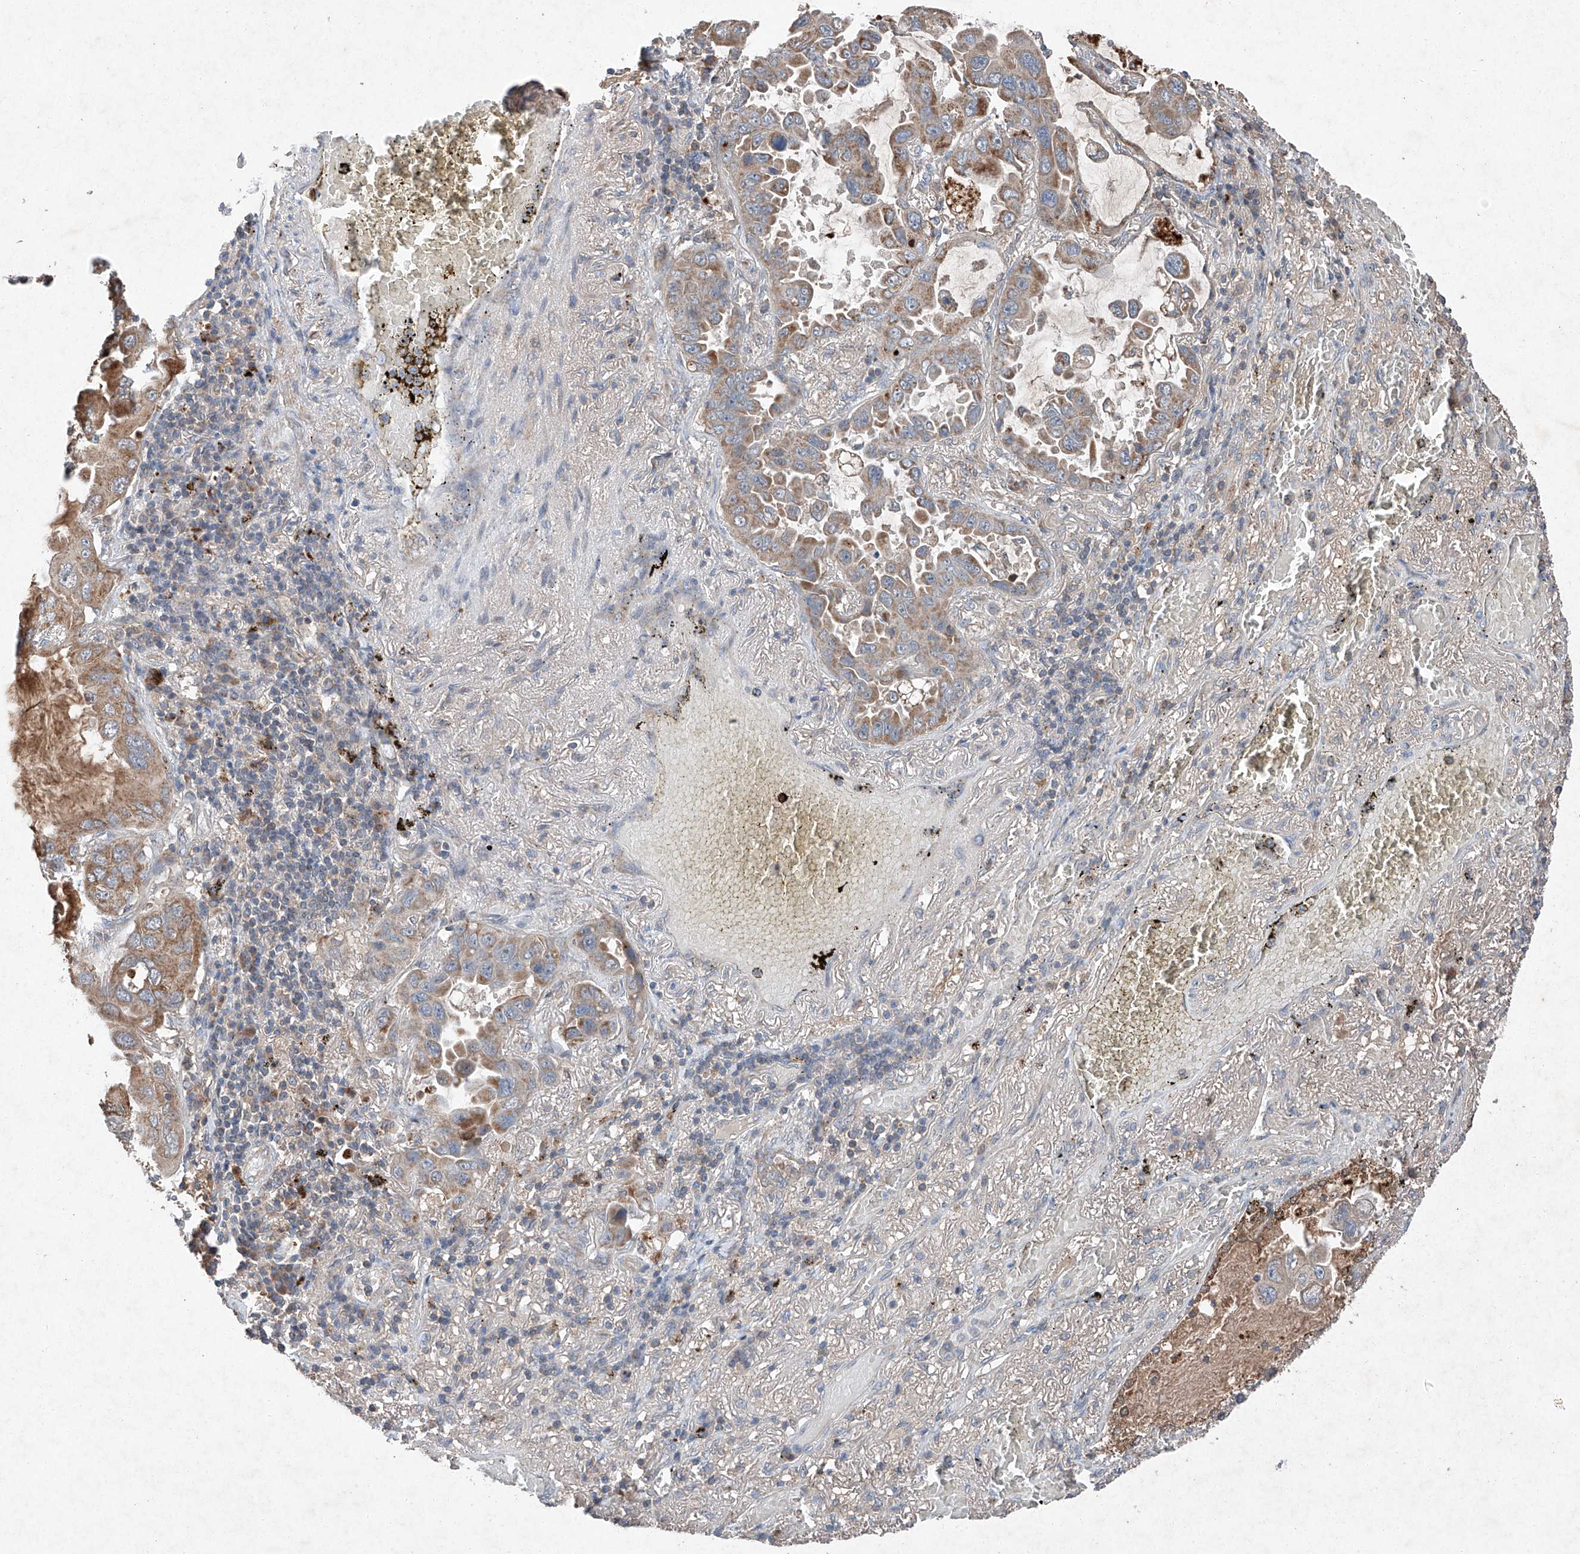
{"staining": {"intensity": "moderate", "quantity": ">75%", "location": "cytoplasmic/membranous"}, "tissue": "lung cancer", "cell_type": "Tumor cells", "image_type": "cancer", "snomed": [{"axis": "morphology", "description": "Adenocarcinoma, NOS"}, {"axis": "topography", "description": "Lung"}], "caption": "DAB immunohistochemical staining of human lung adenocarcinoma shows moderate cytoplasmic/membranous protein staining in approximately >75% of tumor cells. Nuclei are stained in blue.", "gene": "RUSC1", "patient": {"sex": "male", "age": 64}}